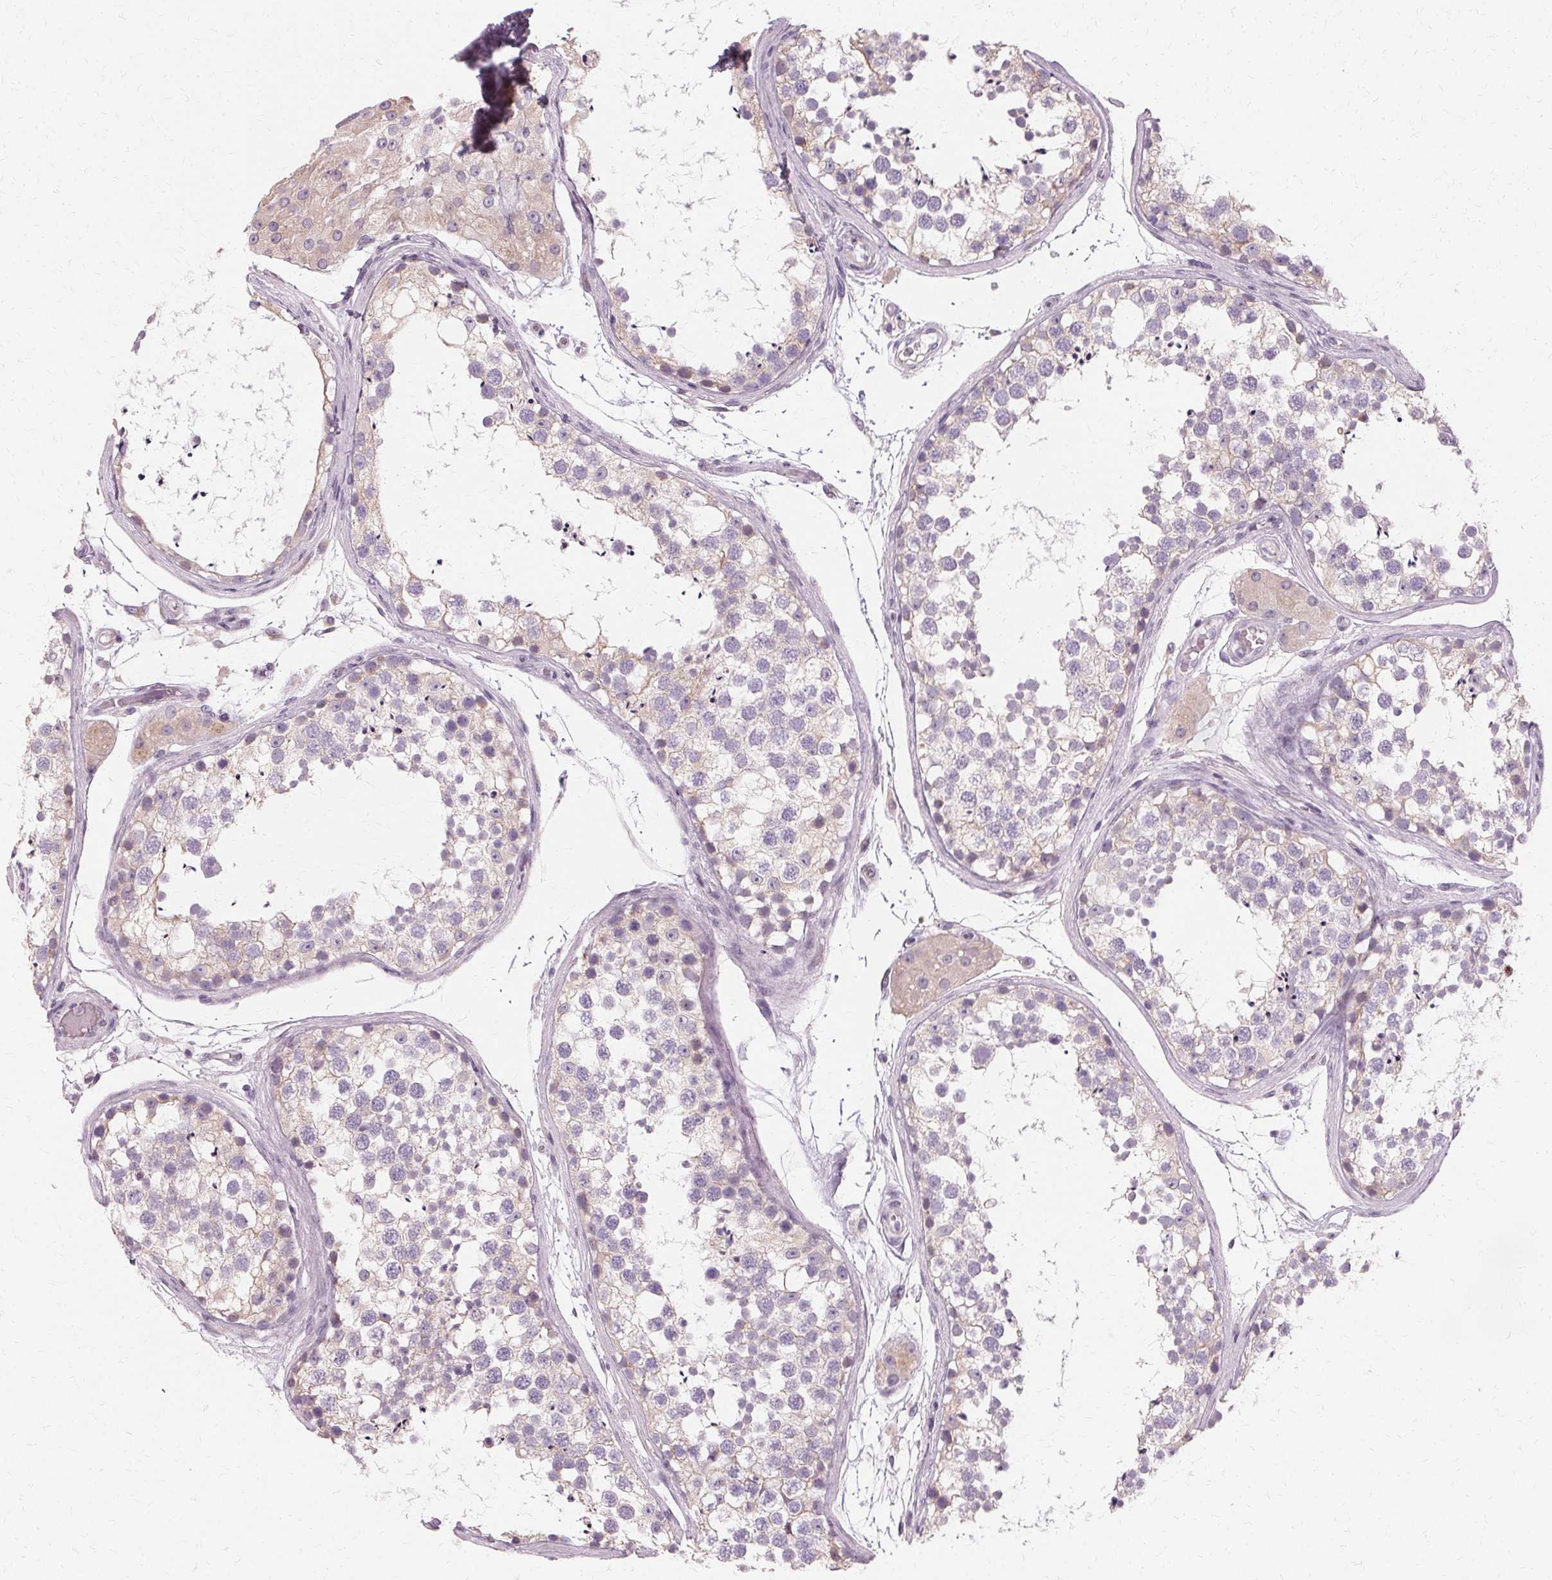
{"staining": {"intensity": "negative", "quantity": "none", "location": "none"}, "tissue": "testis", "cell_type": "Cells in seminiferous ducts", "image_type": "normal", "snomed": [{"axis": "morphology", "description": "Normal tissue, NOS"}, {"axis": "morphology", "description": "Seminoma, NOS"}, {"axis": "topography", "description": "Testis"}], "caption": "The IHC photomicrograph has no significant expression in cells in seminiferous ducts of testis. The staining is performed using DAB (3,3'-diaminobenzidine) brown chromogen with nuclei counter-stained in using hematoxylin.", "gene": "FCRL3", "patient": {"sex": "male", "age": 65}}